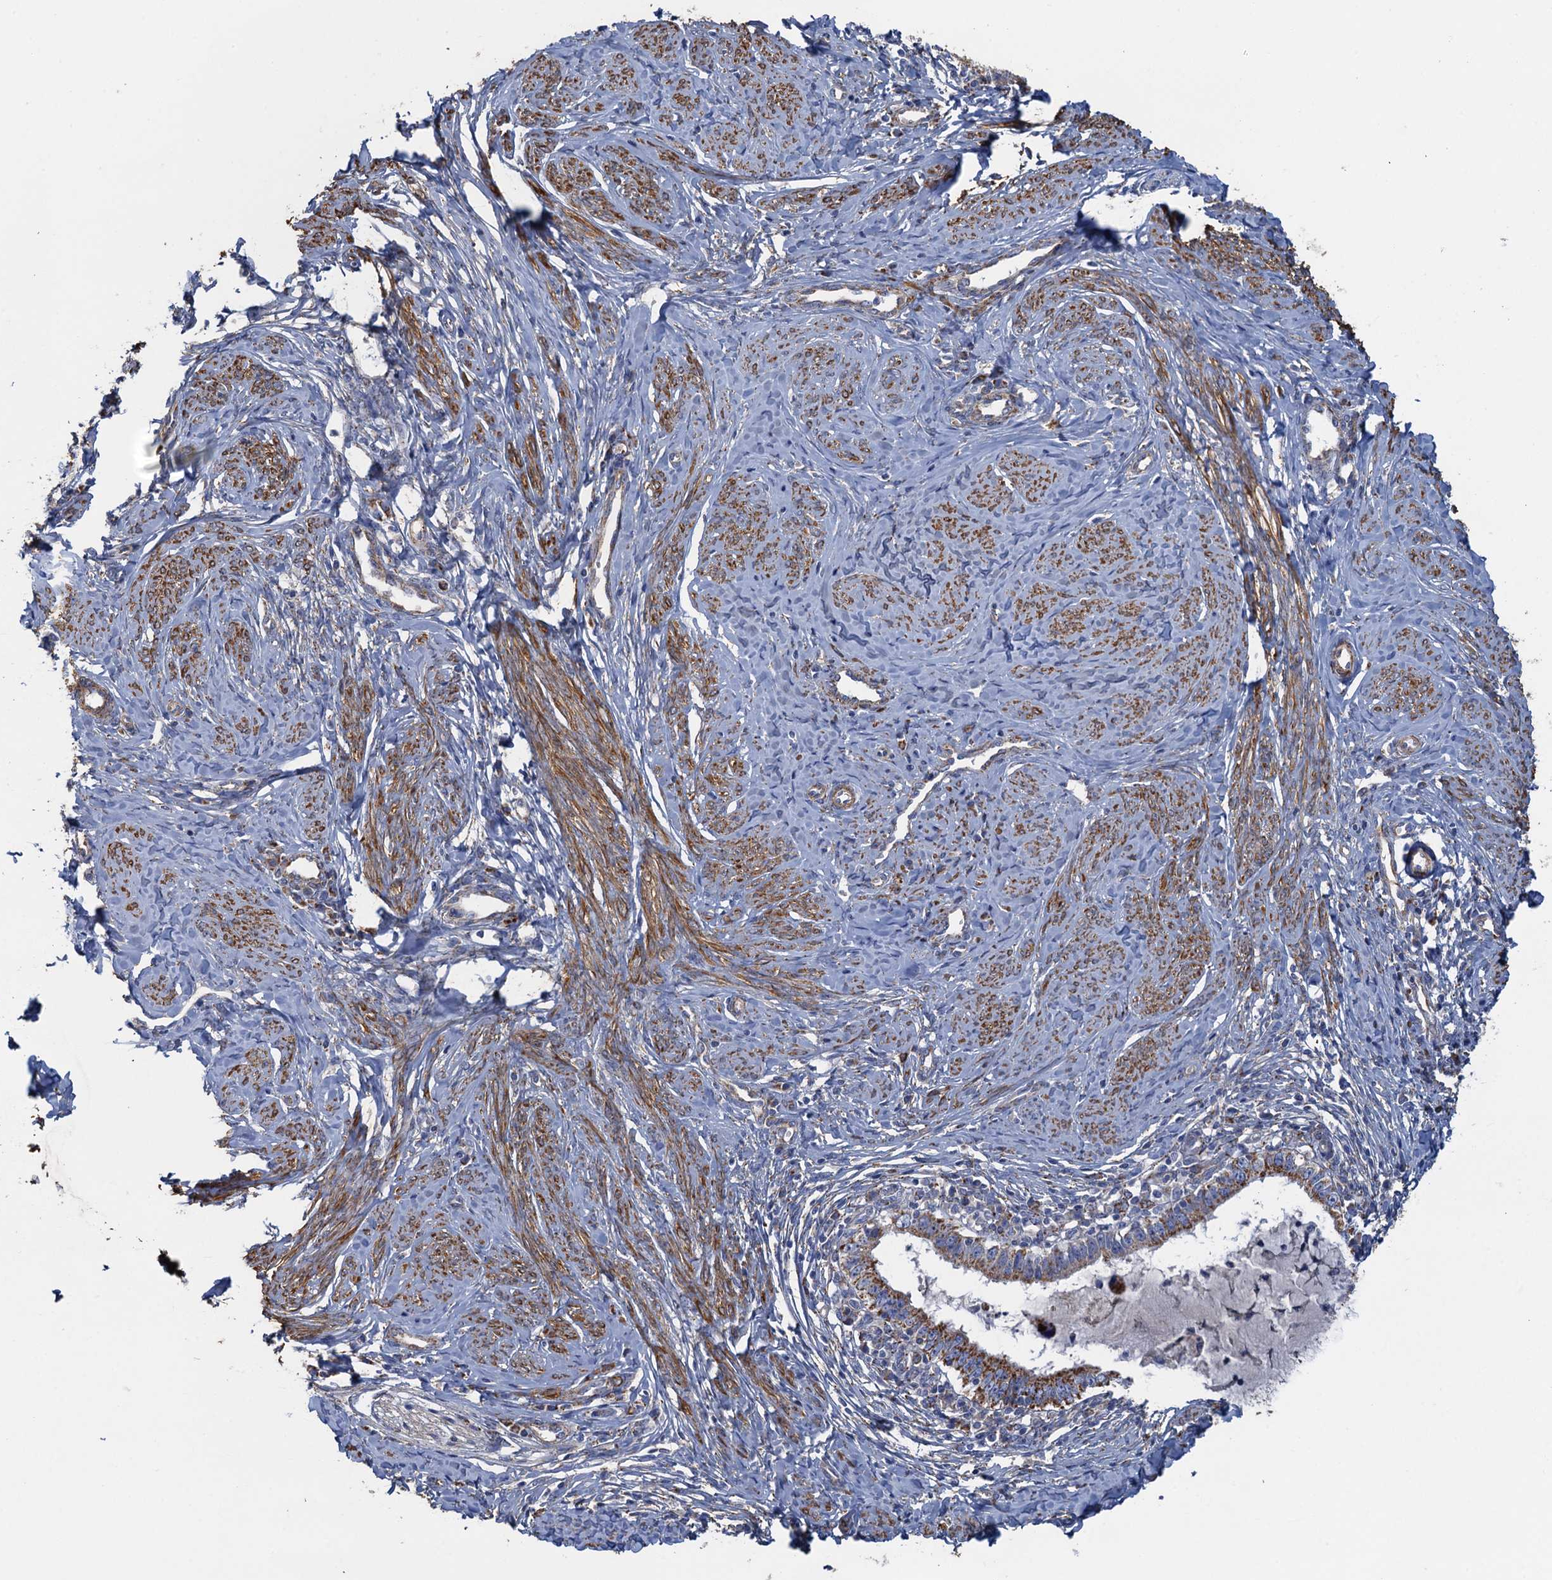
{"staining": {"intensity": "moderate", "quantity": ">75%", "location": "cytoplasmic/membranous"}, "tissue": "cervical cancer", "cell_type": "Tumor cells", "image_type": "cancer", "snomed": [{"axis": "morphology", "description": "Adenocarcinoma, NOS"}, {"axis": "topography", "description": "Cervix"}], "caption": "Cervical adenocarcinoma tissue reveals moderate cytoplasmic/membranous positivity in approximately >75% of tumor cells", "gene": "GCSH", "patient": {"sex": "female", "age": 36}}